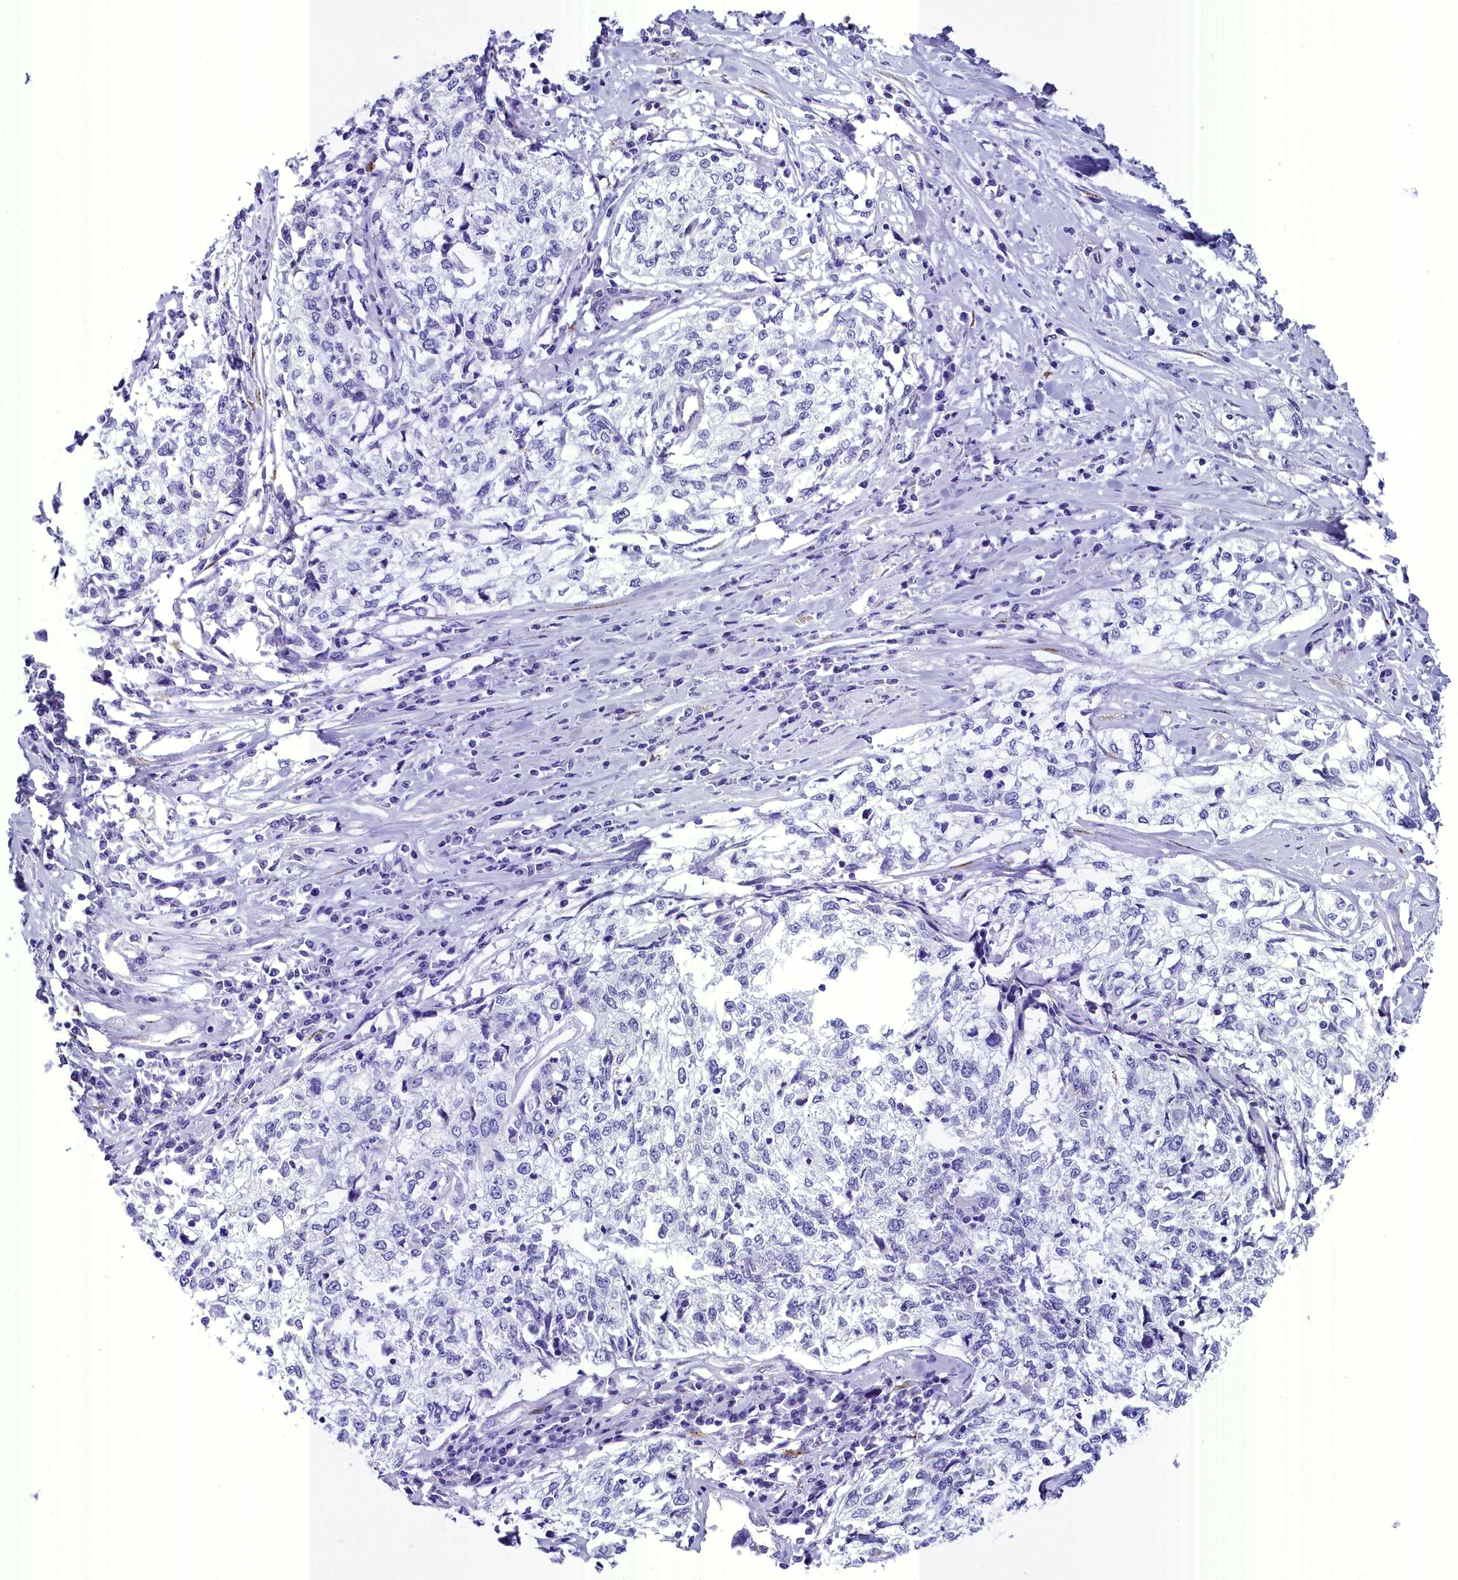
{"staining": {"intensity": "negative", "quantity": "none", "location": "none"}, "tissue": "cervical cancer", "cell_type": "Tumor cells", "image_type": "cancer", "snomed": [{"axis": "morphology", "description": "Squamous cell carcinoma, NOS"}, {"axis": "topography", "description": "Cervix"}], "caption": "Protein analysis of cervical cancer displays no significant staining in tumor cells. The staining is performed using DAB (3,3'-diaminobenzidine) brown chromogen with nuclei counter-stained in using hematoxylin.", "gene": "AP3B2", "patient": {"sex": "female", "age": 57}}